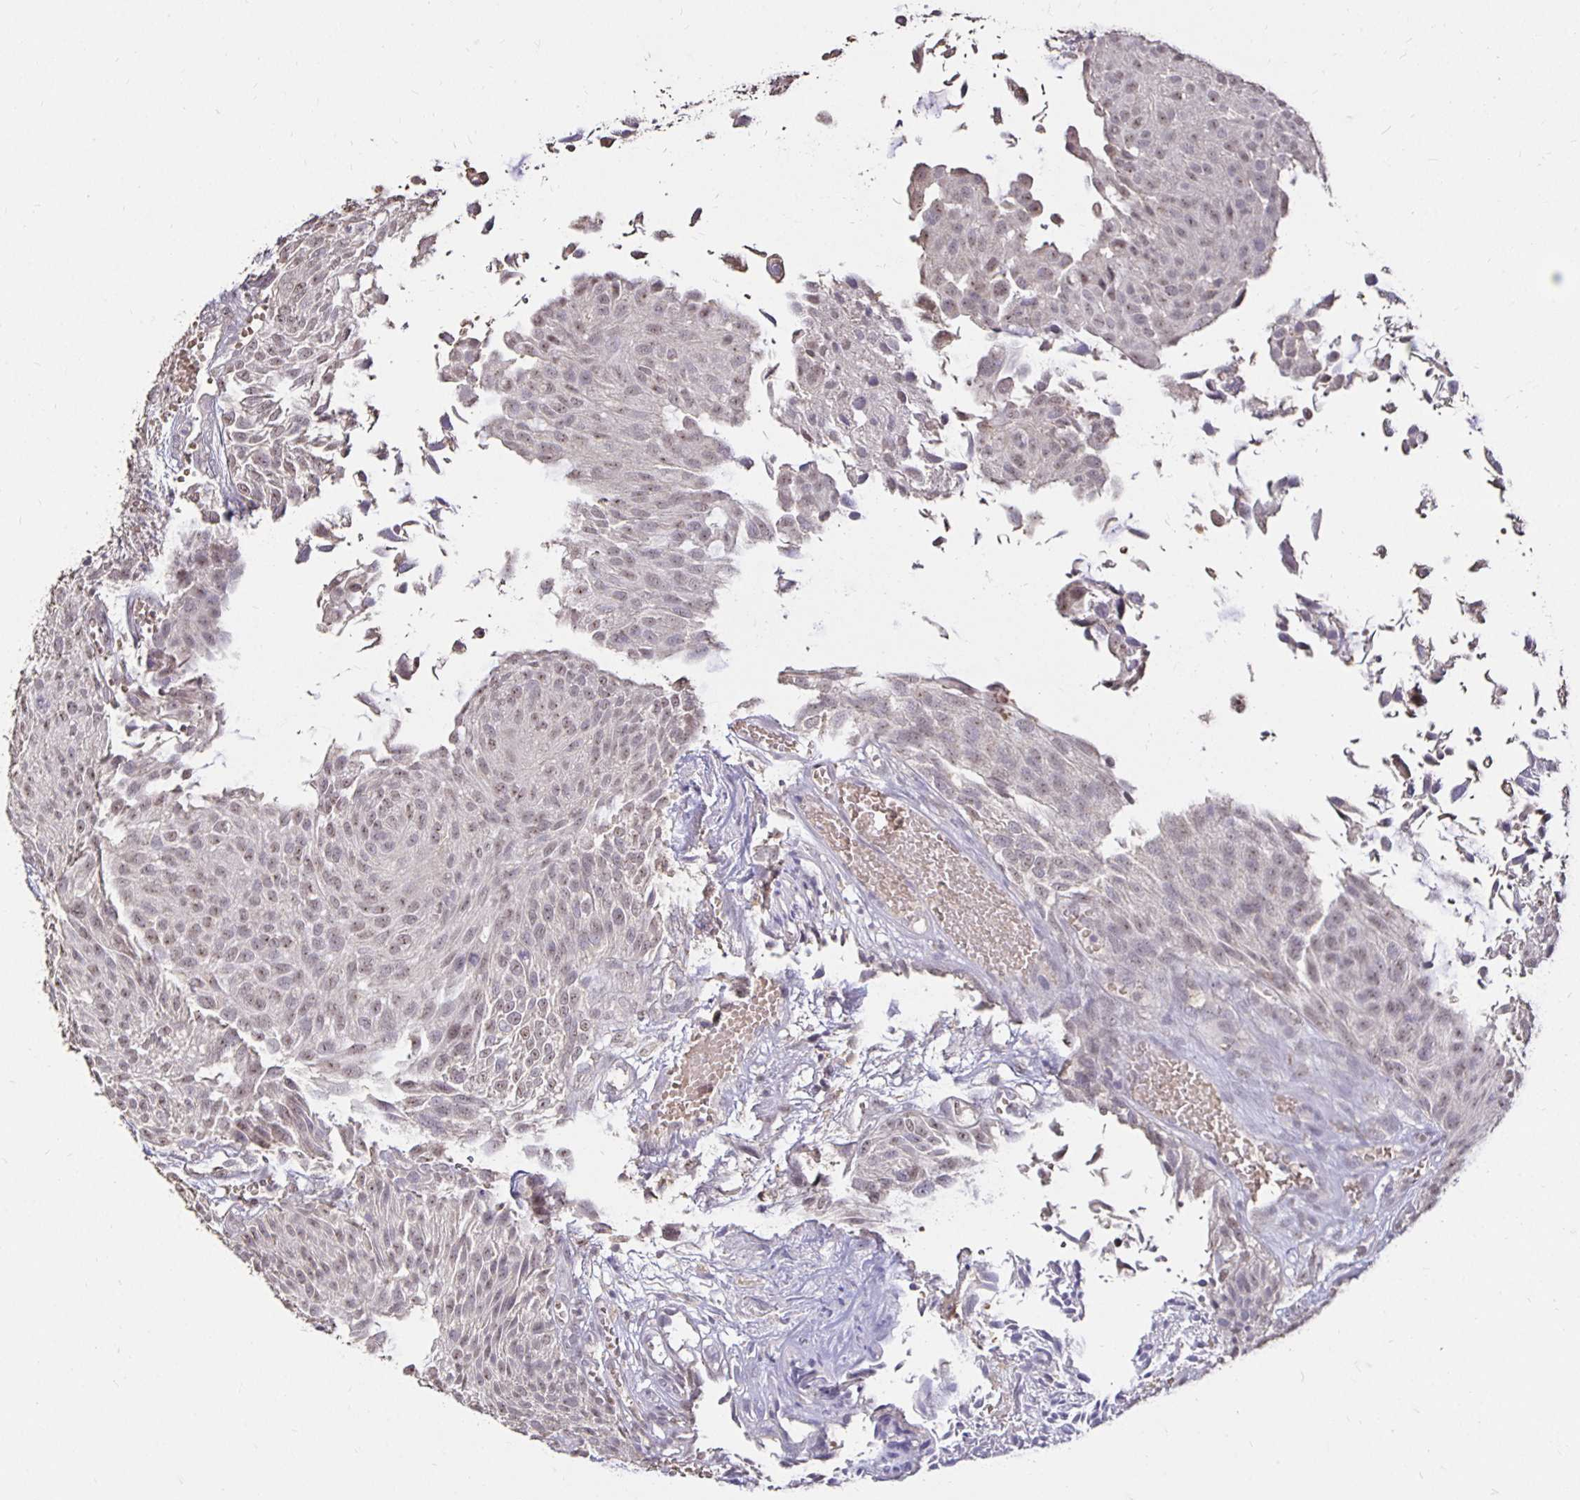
{"staining": {"intensity": "weak", "quantity": ">75%", "location": "nuclear"}, "tissue": "urothelial cancer", "cell_type": "Tumor cells", "image_type": "cancer", "snomed": [{"axis": "morphology", "description": "Urothelial carcinoma, NOS"}, {"axis": "topography", "description": "Urinary bladder"}], "caption": "Transitional cell carcinoma stained with DAB (3,3'-diaminobenzidine) immunohistochemistry (IHC) displays low levels of weak nuclear positivity in about >75% of tumor cells.", "gene": "PNPLA3", "patient": {"sex": "male", "age": 84}}